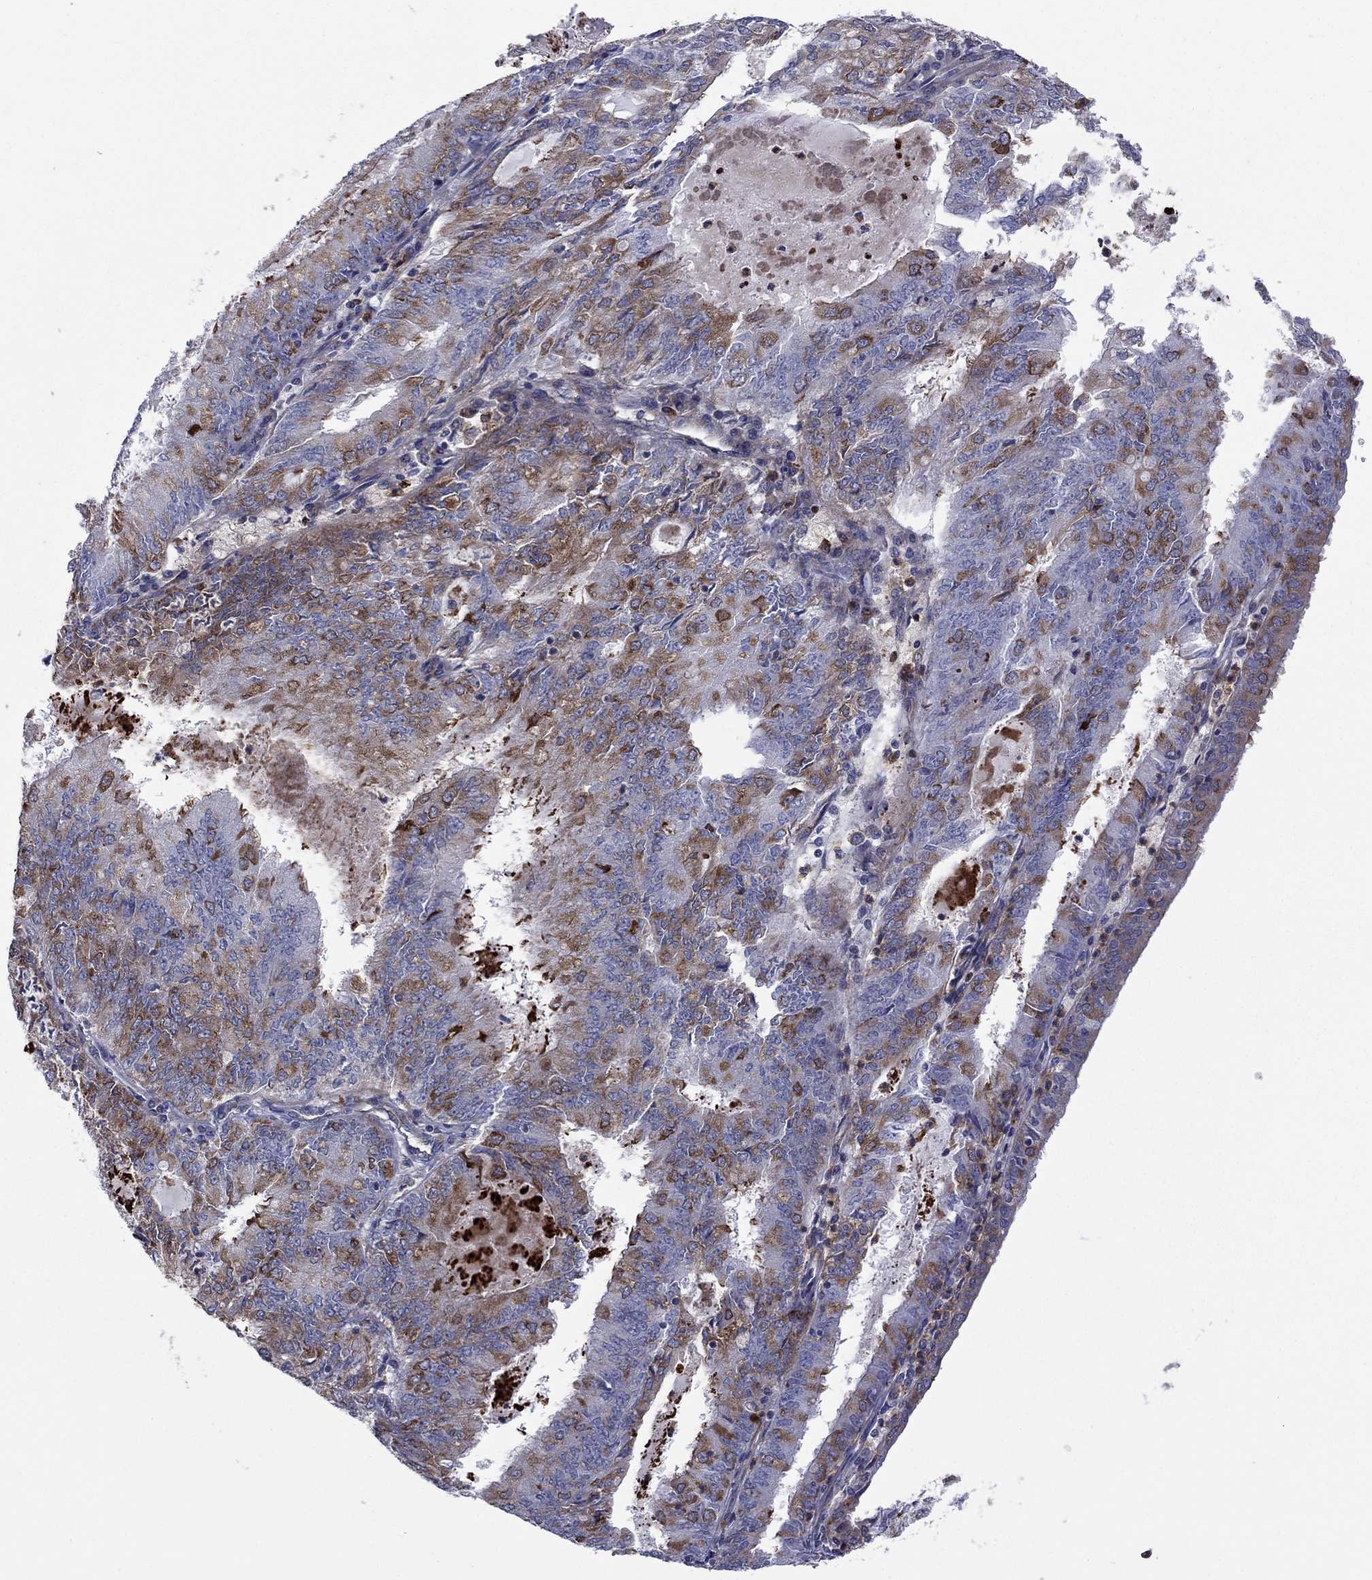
{"staining": {"intensity": "moderate", "quantity": "25%-75%", "location": "cytoplasmic/membranous"}, "tissue": "endometrial cancer", "cell_type": "Tumor cells", "image_type": "cancer", "snomed": [{"axis": "morphology", "description": "Adenocarcinoma, NOS"}, {"axis": "topography", "description": "Endometrium"}], "caption": "DAB immunohistochemical staining of human endometrial adenocarcinoma reveals moderate cytoplasmic/membranous protein staining in approximately 25%-75% of tumor cells.", "gene": "GPR155", "patient": {"sex": "female", "age": 57}}